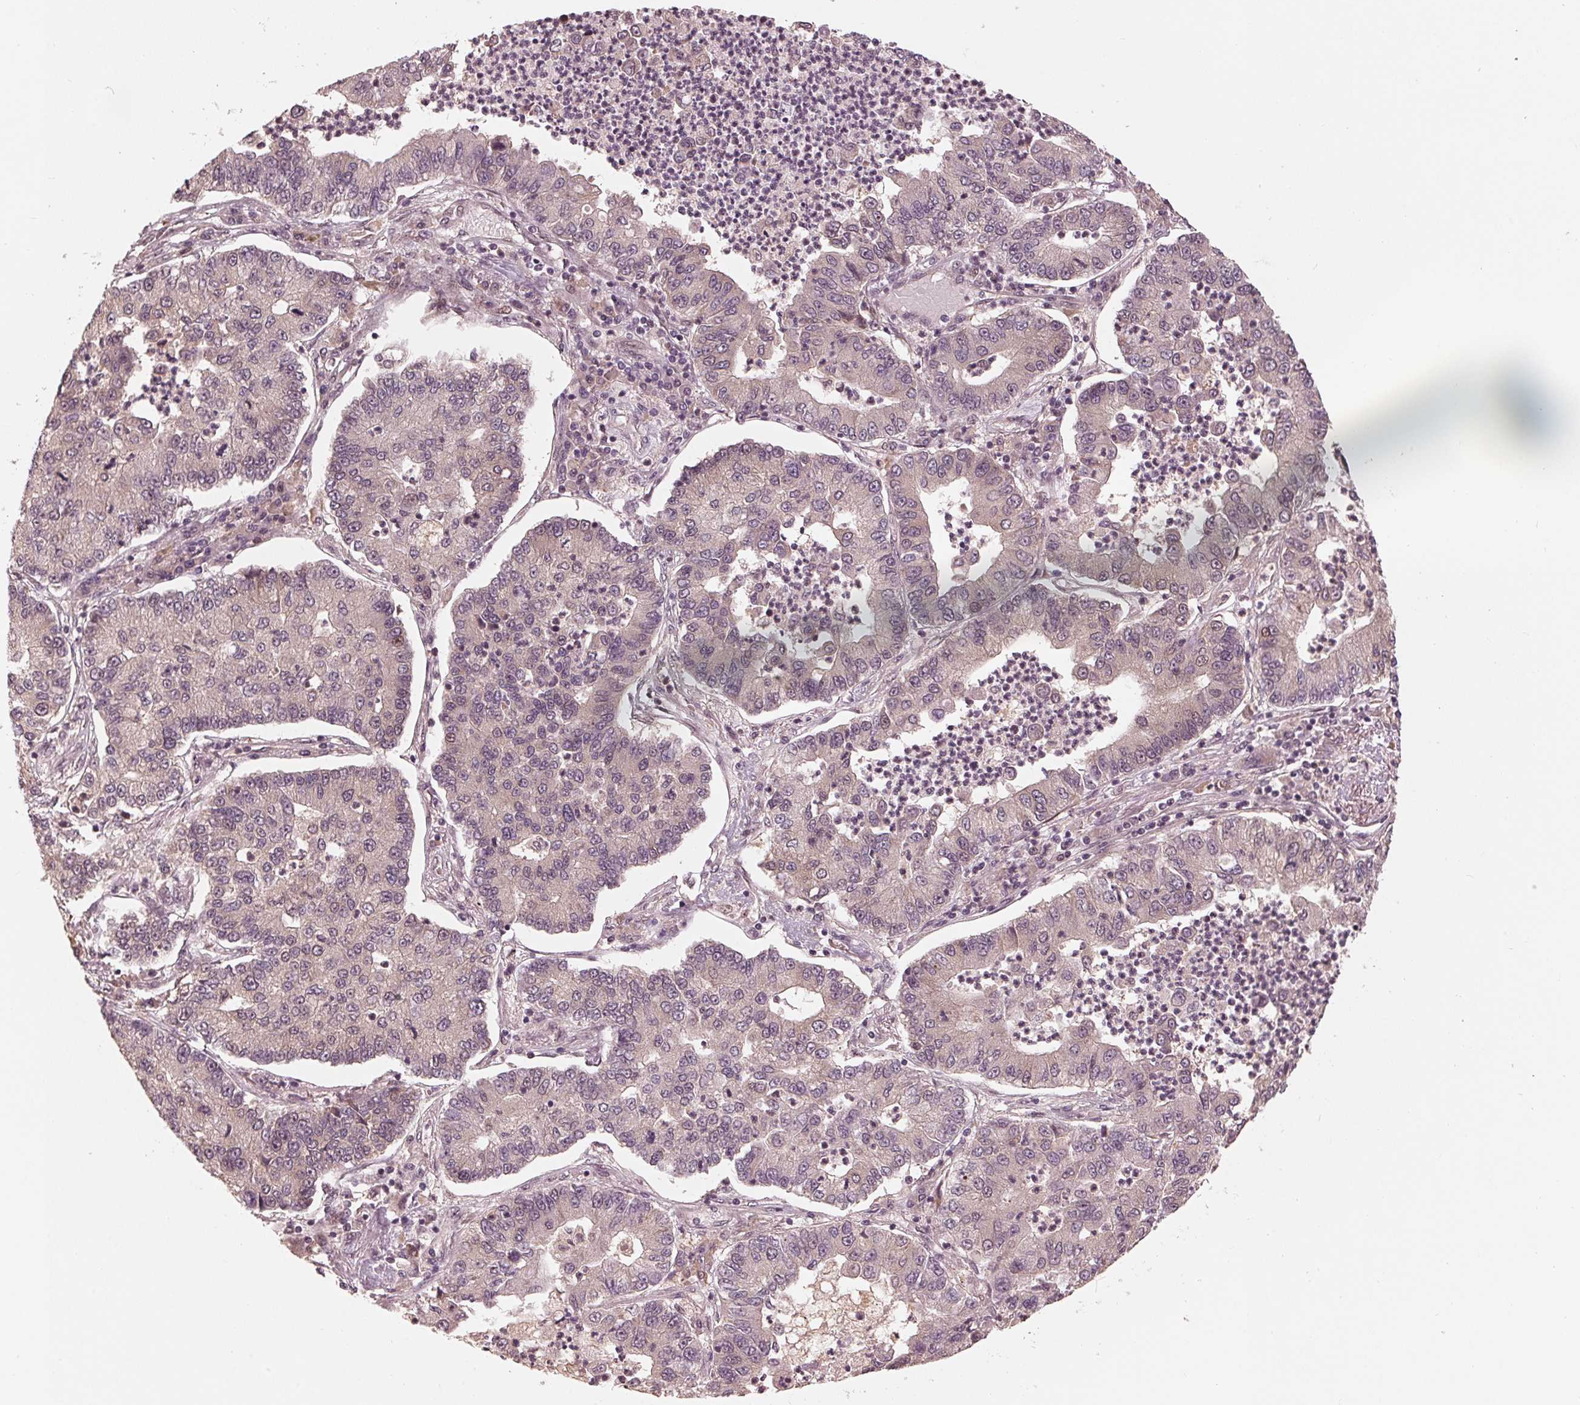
{"staining": {"intensity": "weak", "quantity": "<25%", "location": "nuclear"}, "tissue": "lung cancer", "cell_type": "Tumor cells", "image_type": "cancer", "snomed": [{"axis": "morphology", "description": "Adenocarcinoma, NOS"}, {"axis": "topography", "description": "Lung"}], "caption": "Immunohistochemistry photomicrograph of neoplastic tissue: lung cancer (adenocarcinoma) stained with DAB (3,3'-diaminobenzidine) shows no significant protein expression in tumor cells.", "gene": "ZNF471", "patient": {"sex": "female", "age": 57}}